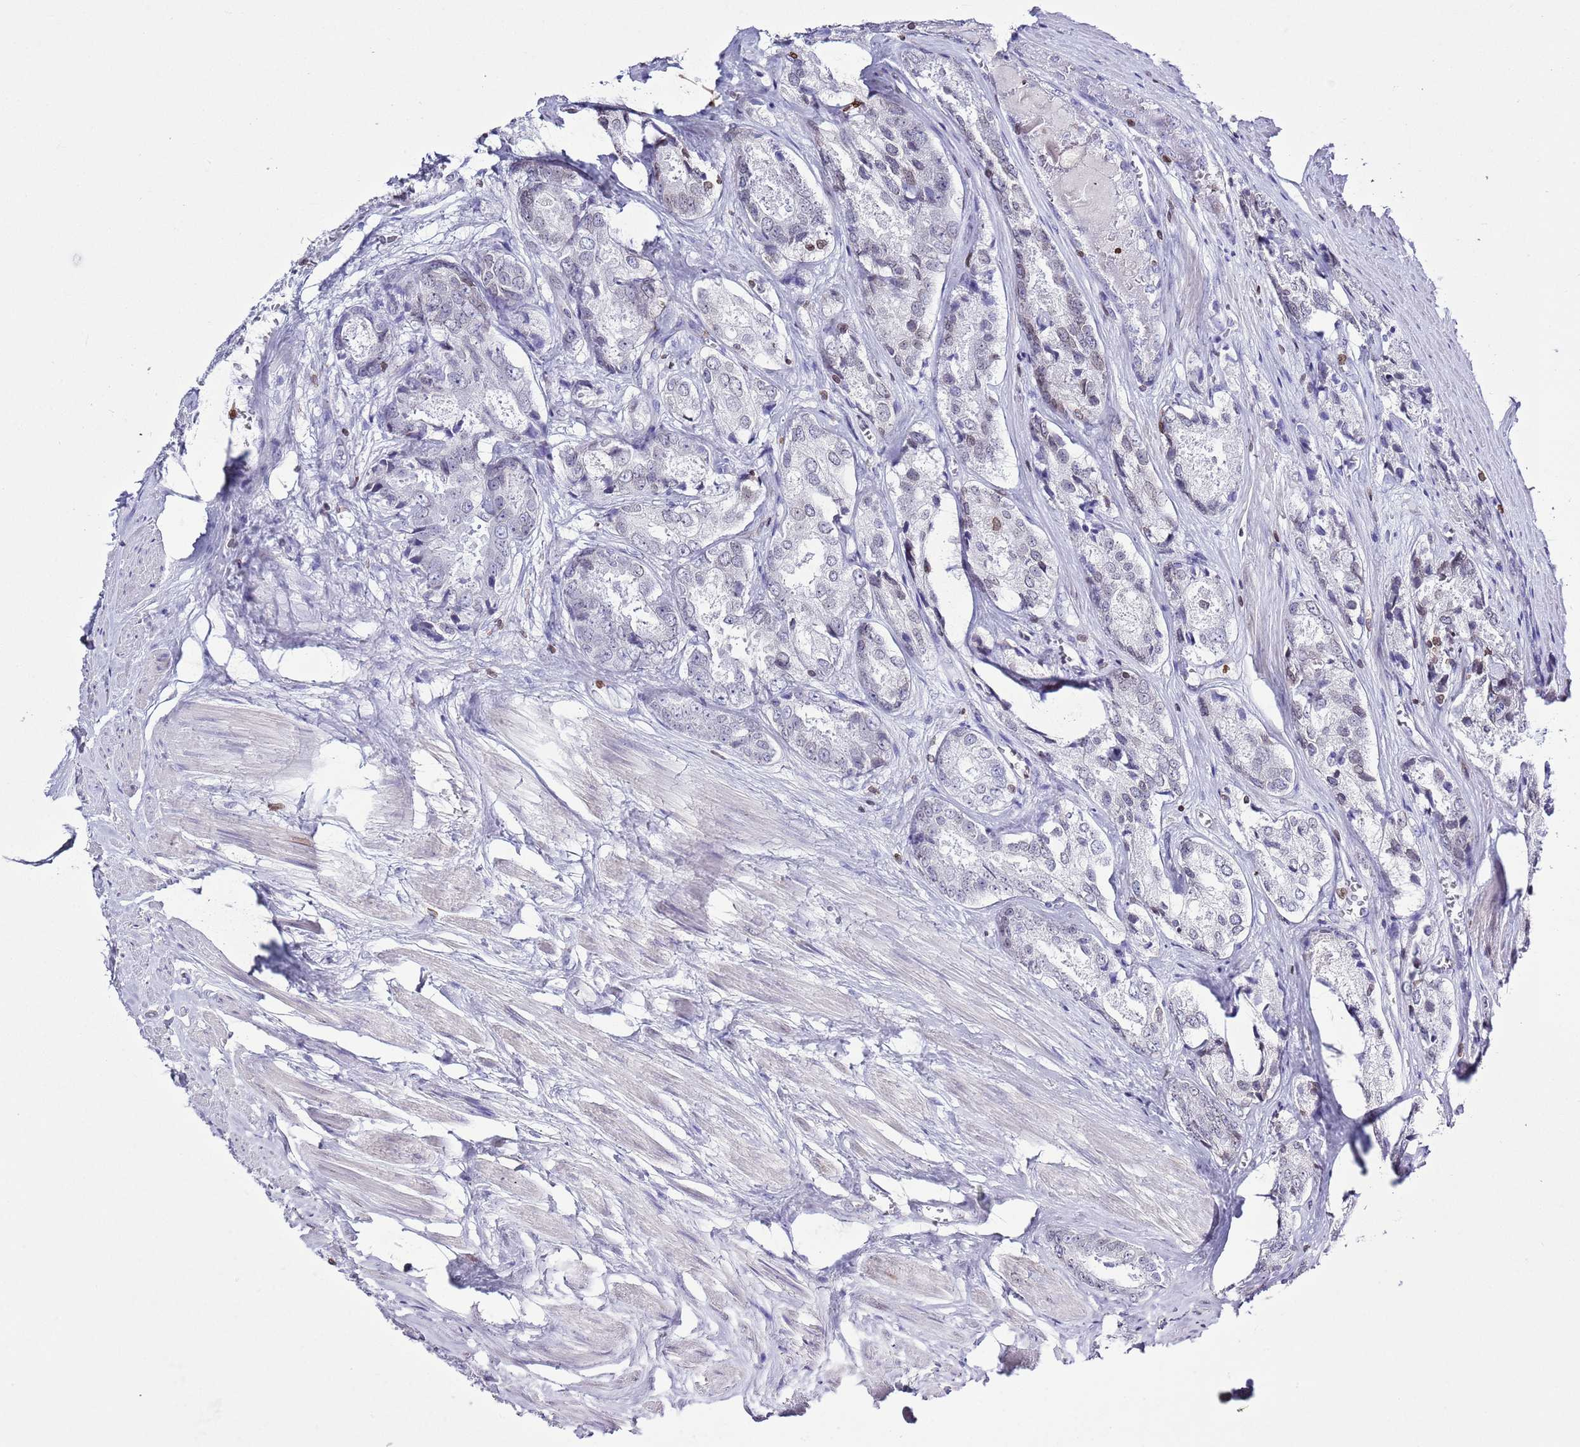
{"staining": {"intensity": "negative", "quantity": "none", "location": "none"}, "tissue": "prostate cancer", "cell_type": "Tumor cells", "image_type": "cancer", "snomed": [{"axis": "morphology", "description": "Adenocarcinoma, Low grade"}, {"axis": "topography", "description": "Prostate"}], "caption": "High magnification brightfield microscopy of adenocarcinoma (low-grade) (prostate) stained with DAB (3,3'-diaminobenzidine) (brown) and counterstained with hematoxylin (blue): tumor cells show no significant positivity.", "gene": "LBR", "patient": {"sex": "male", "age": 68}}